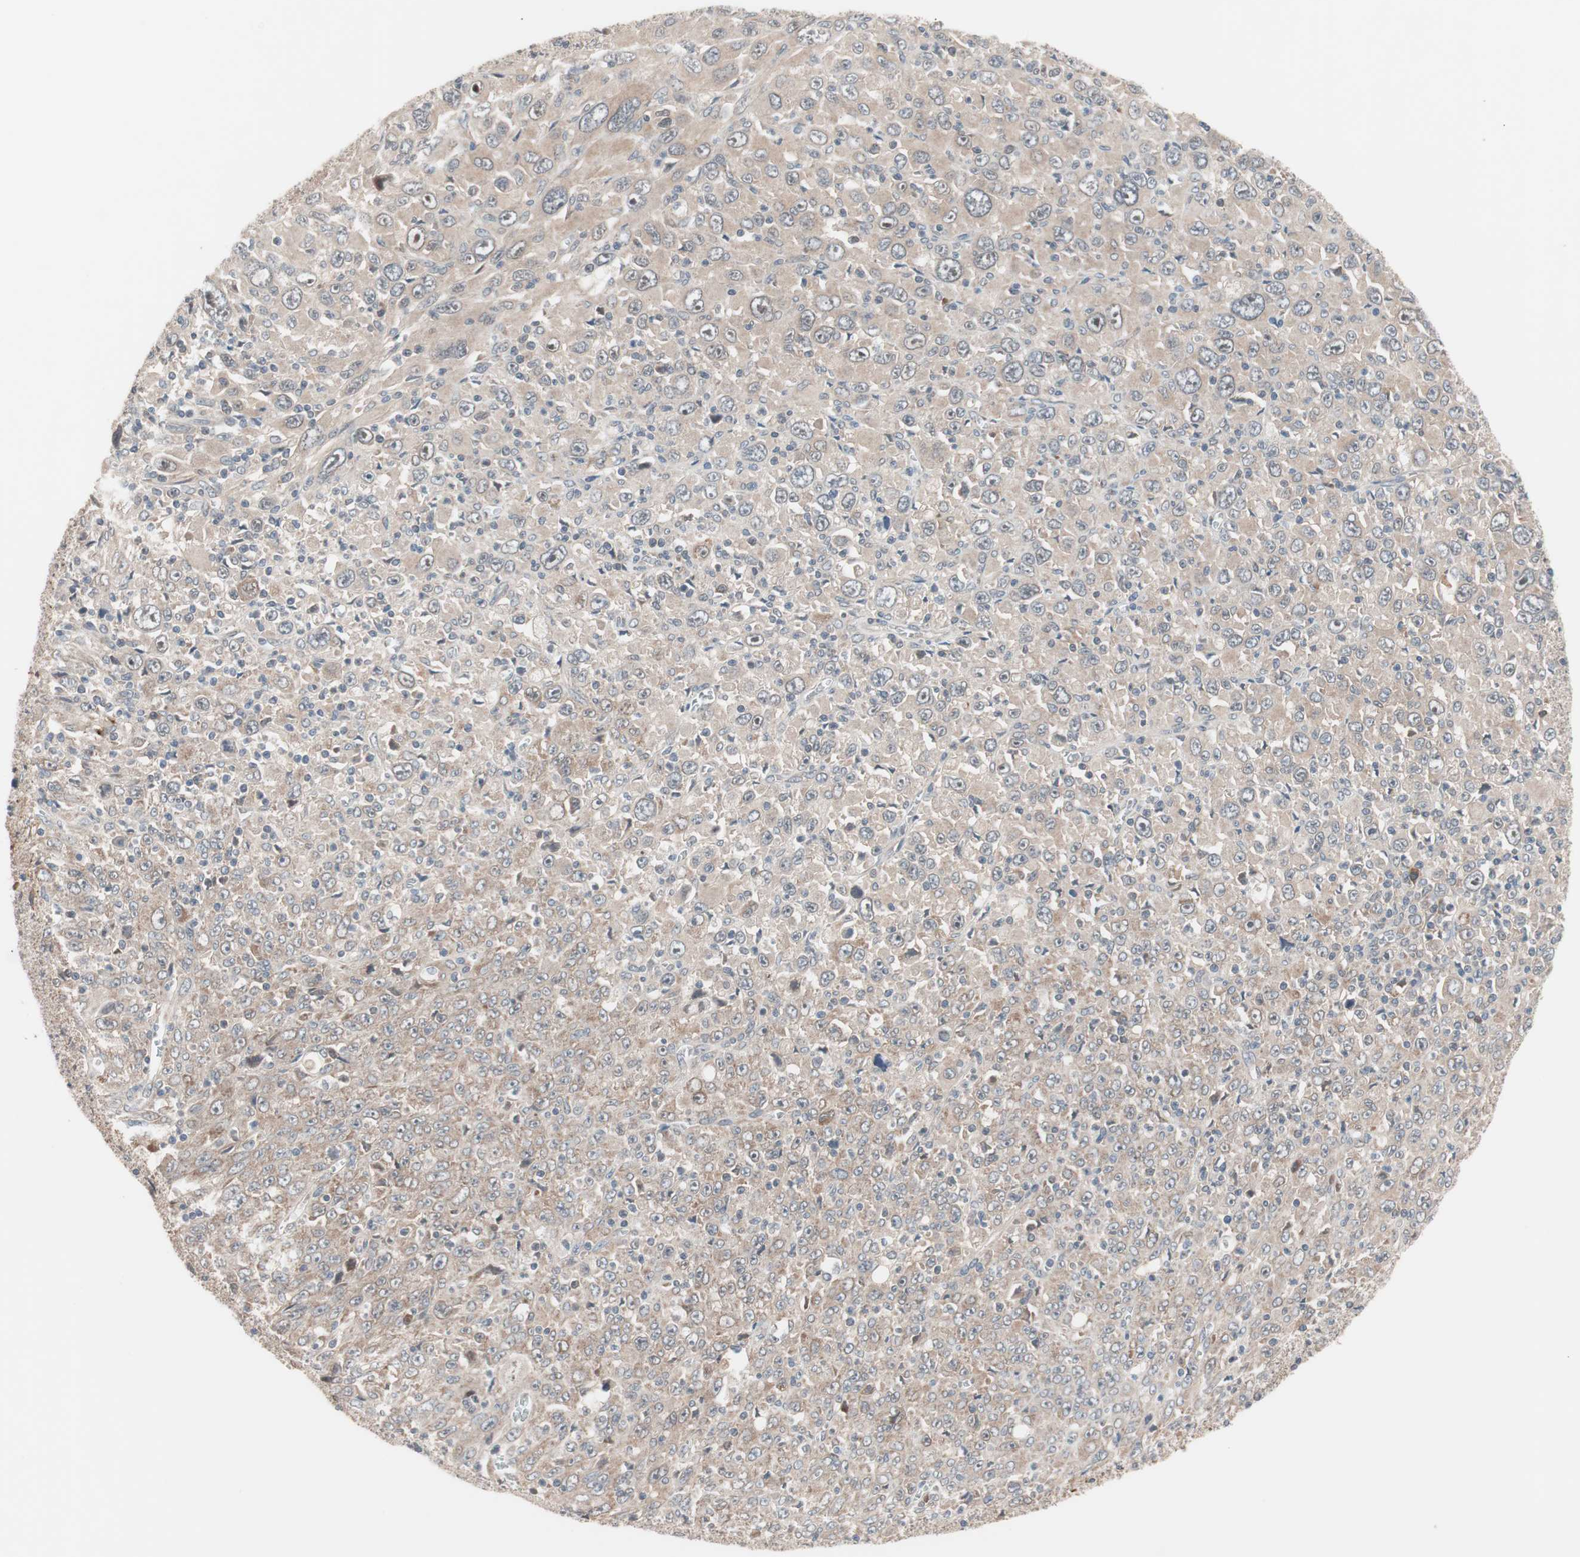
{"staining": {"intensity": "weak", "quantity": ">75%", "location": "cytoplasmic/membranous"}, "tissue": "melanoma", "cell_type": "Tumor cells", "image_type": "cancer", "snomed": [{"axis": "morphology", "description": "Malignant melanoma, Metastatic site"}, {"axis": "topography", "description": "Skin"}], "caption": "Protein analysis of malignant melanoma (metastatic site) tissue demonstrates weak cytoplasmic/membranous staining in approximately >75% of tumor cells. (Stains: DAB in brown, nuclei in blue, Microscopy: brightfield microscopy at high magnification).", "gene": "HMBS", "patient": {"sex": "female", "age": 56}}